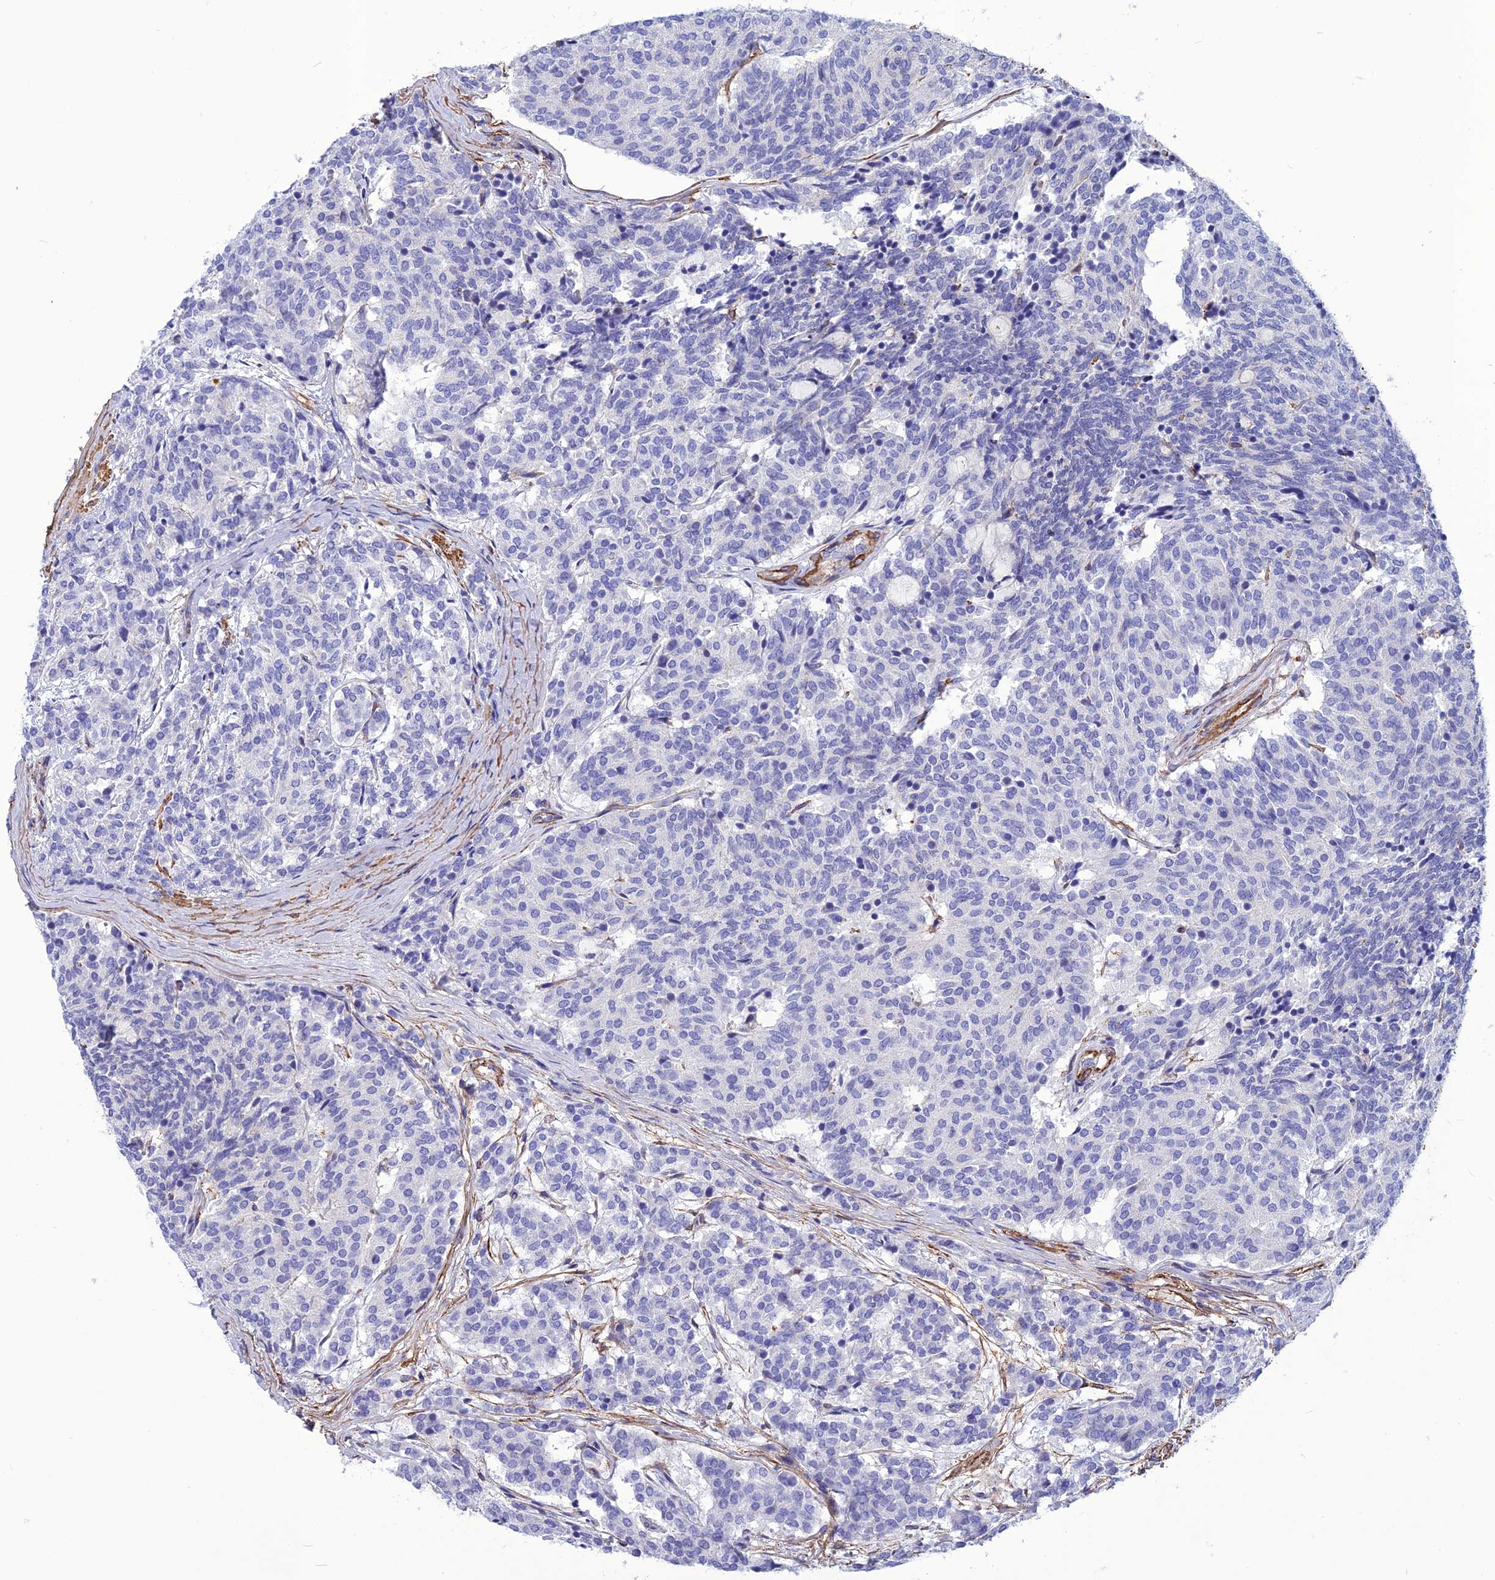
{"staining": {"intensity": "negative", "quantity": "none", "location": "none"}, "tissue": "carcinoid", "cell_type": "Tumor cells", "image_type": "cancer", "snomed": [{"axis": "morphology", "description": "Carcinoid, malignant, NOS"}, {"axis": "topography", "description": "Pancreas"}], "caption": "Photomicrograph shows no significant protein positivity in tumor cells of carcinoid.", "gene": "NKD1", "patient": {"sex": "female", "age": 54}}